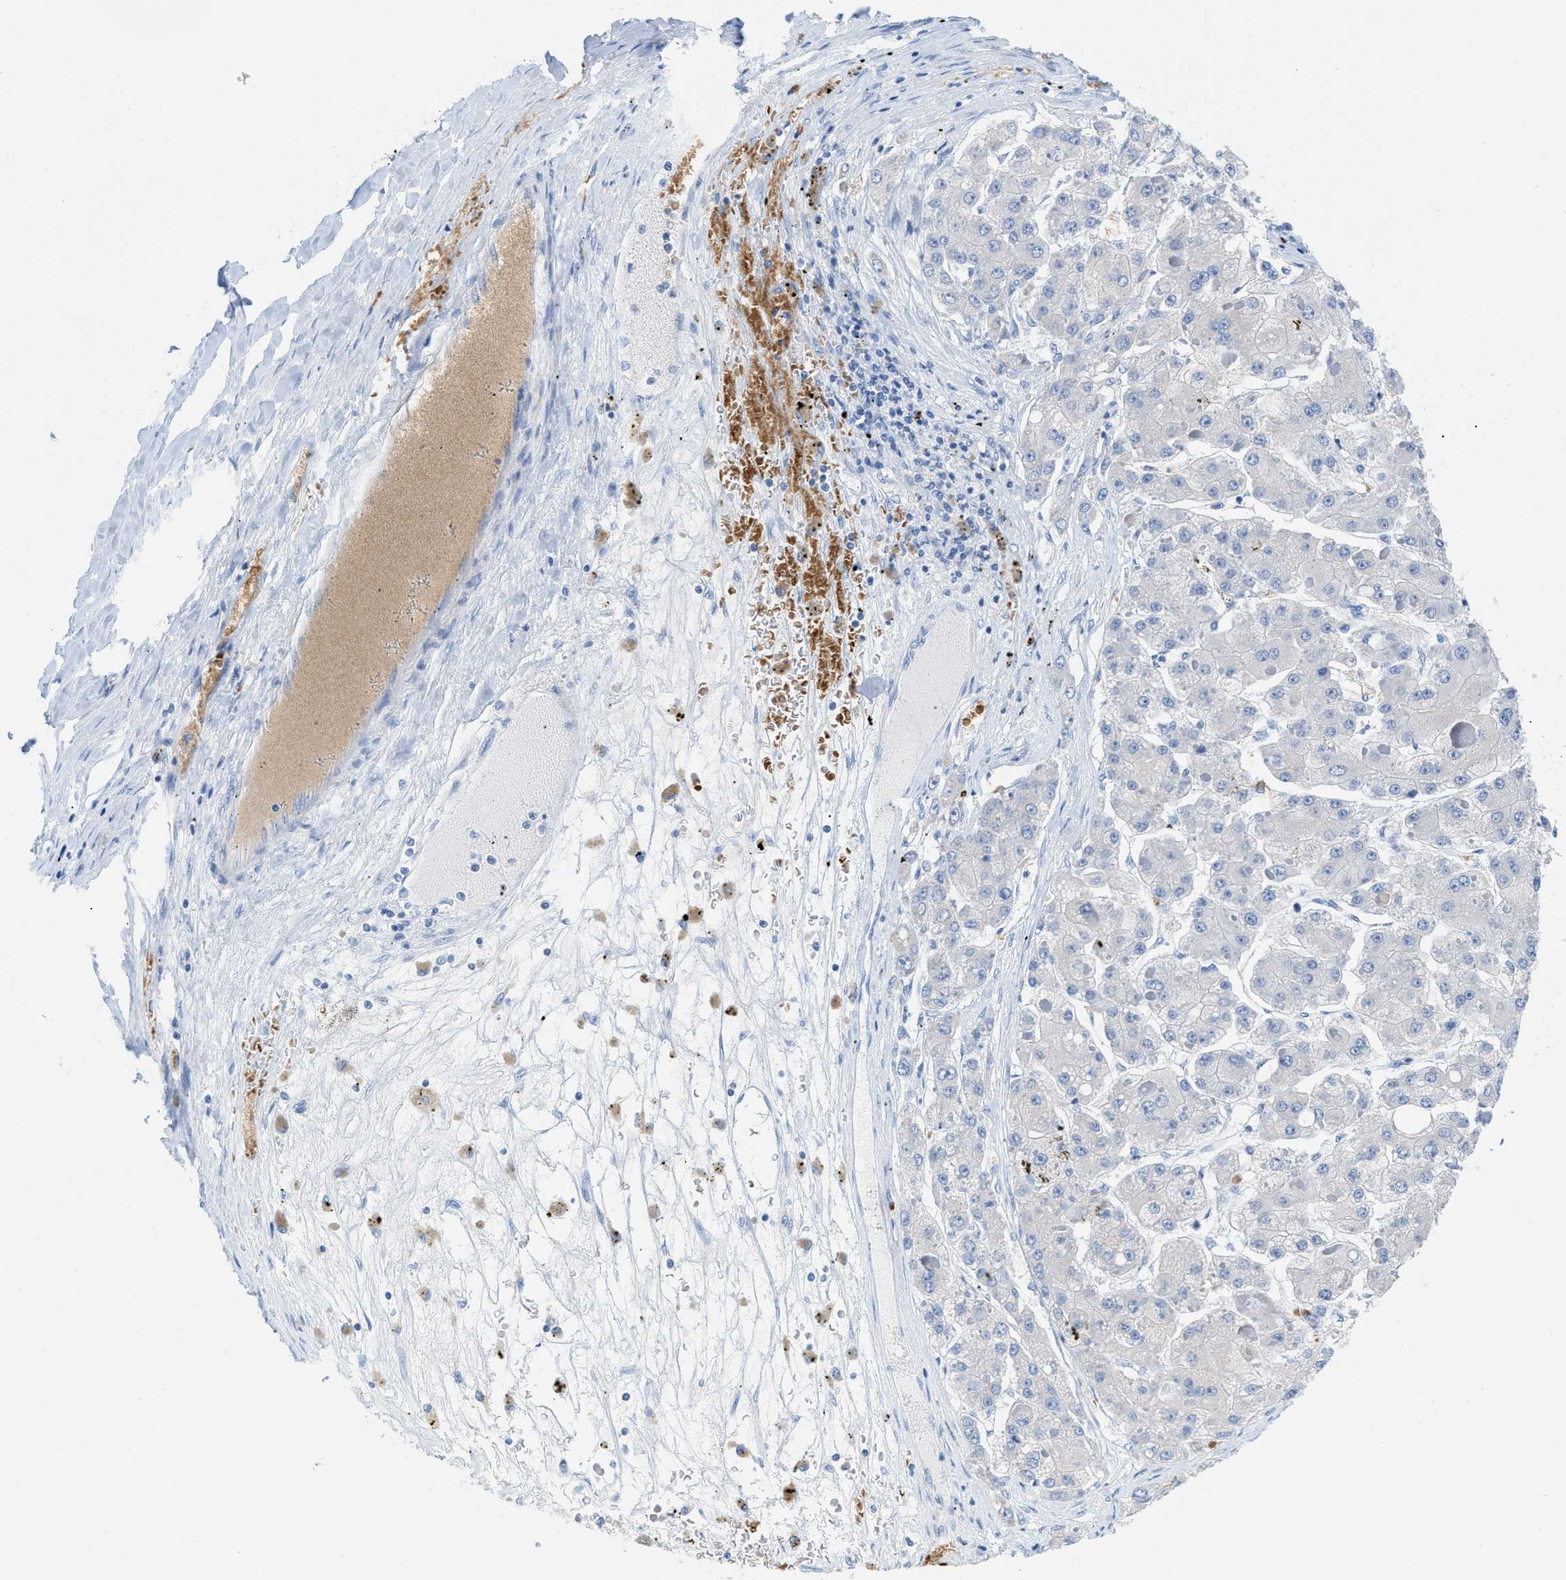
{"staining": {"intensity": "negative", "quantity": "none", "location": "none"}, "tissue": "liver cancer", "cell_type": "Tumor cells", "image_type": "cancer", "snomed": [{"axis": "morphology", "description": "Carcinoma, Hepatocellular, NOS"}, {"axis": "topography", "description": "Liver"}], "caption": "Human liver cancer stained for a protein using immunohistochemistry (IHC) displays no expression in tumor cells.", "gene": "BPGM", "patient": {"sex": "female", "age": 73}}